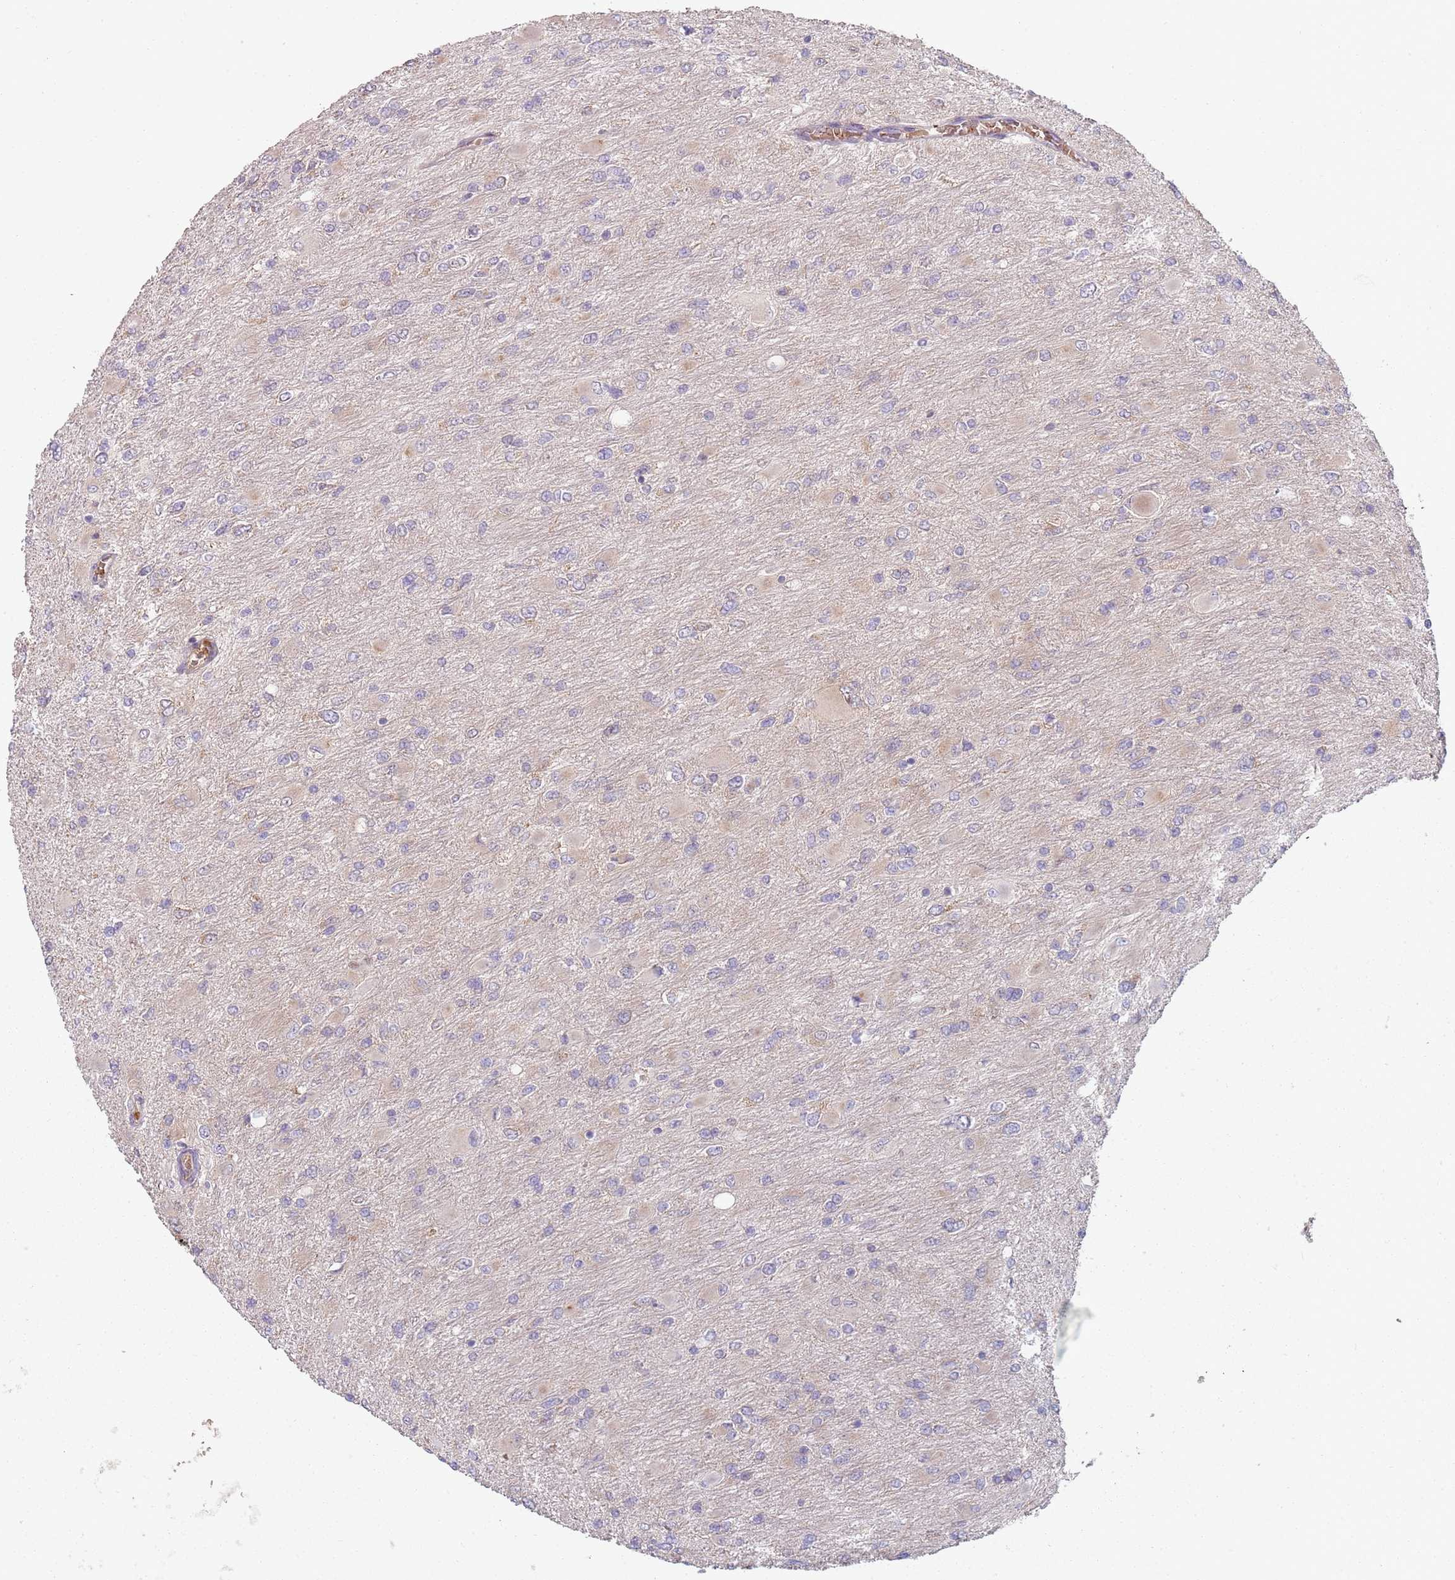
{"staining": {"intensity": "negative", "quantity": "none", "location": "none"}, "tissue": "glioma", "cell_type": "Tumor cells", "image_type": "cancer", "snomed": [{"axis": "morphology", "description": "Glioma, malignant, High grade"}, {"axis": "topography", "description": "Cerebral cortex"}], "caption": "This is an immunohistochemistry (IHC) photomicrograph of high-grade glioma (malignant). There is no positivity in tumor cells.", "gene": "SPATA2", "patient": {"sex": "female", "age": 36}}